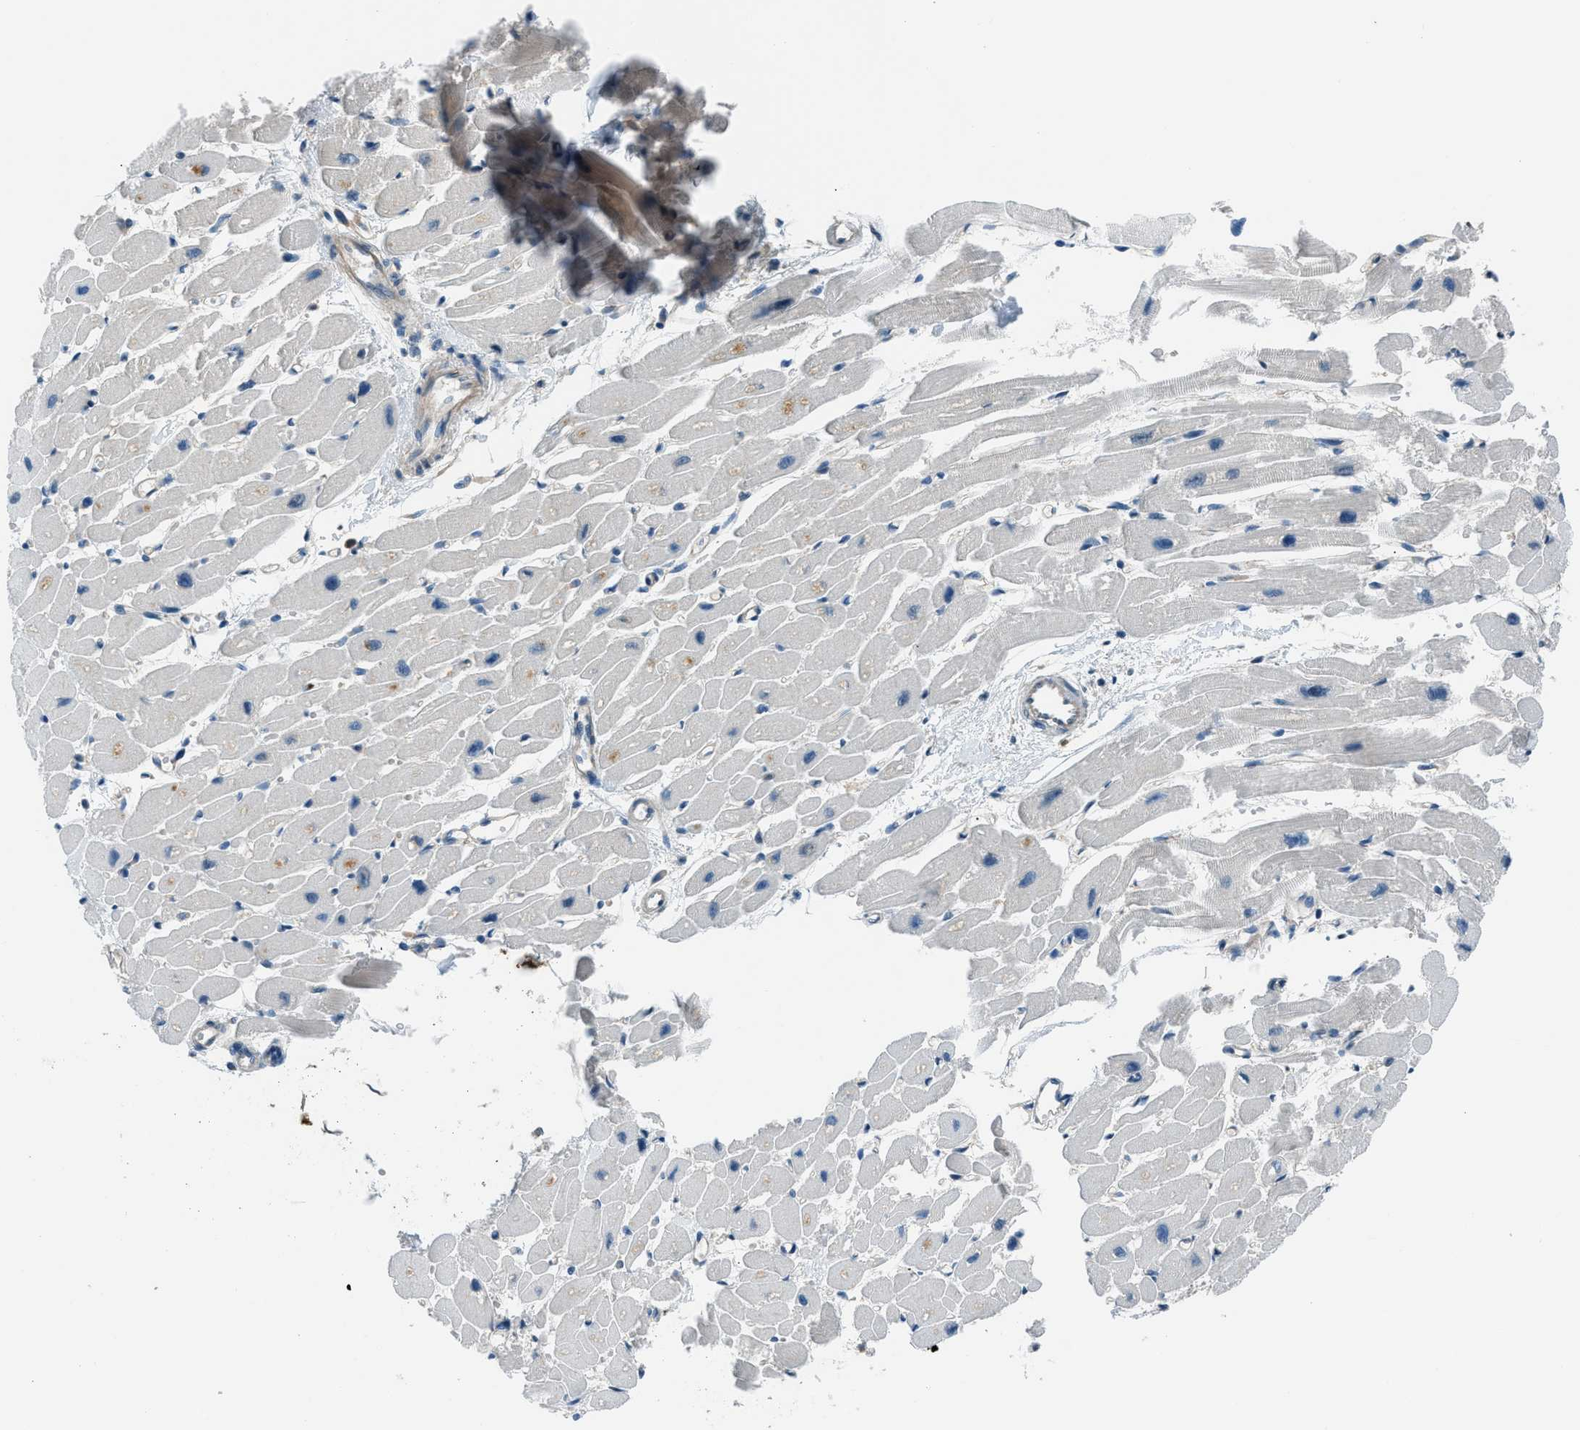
{"staining": {"intensity": "negative", "quantity": "none", "location": "none"}, "tissue": "heart muscle", "cell_type": "Cardiomyocytes", "image_type": "normal", "snomed": [{"axis": "morphology", "description": "Normal tissue, NOS"}, {"axis": "topography", "description": "Heart"}], "caption": "The IHC histopathology image has no significant positivity in cardiomyocytes of heart muscle.", "gene": "EDARADD", "patient": {"sex": "female", "age": 54}}